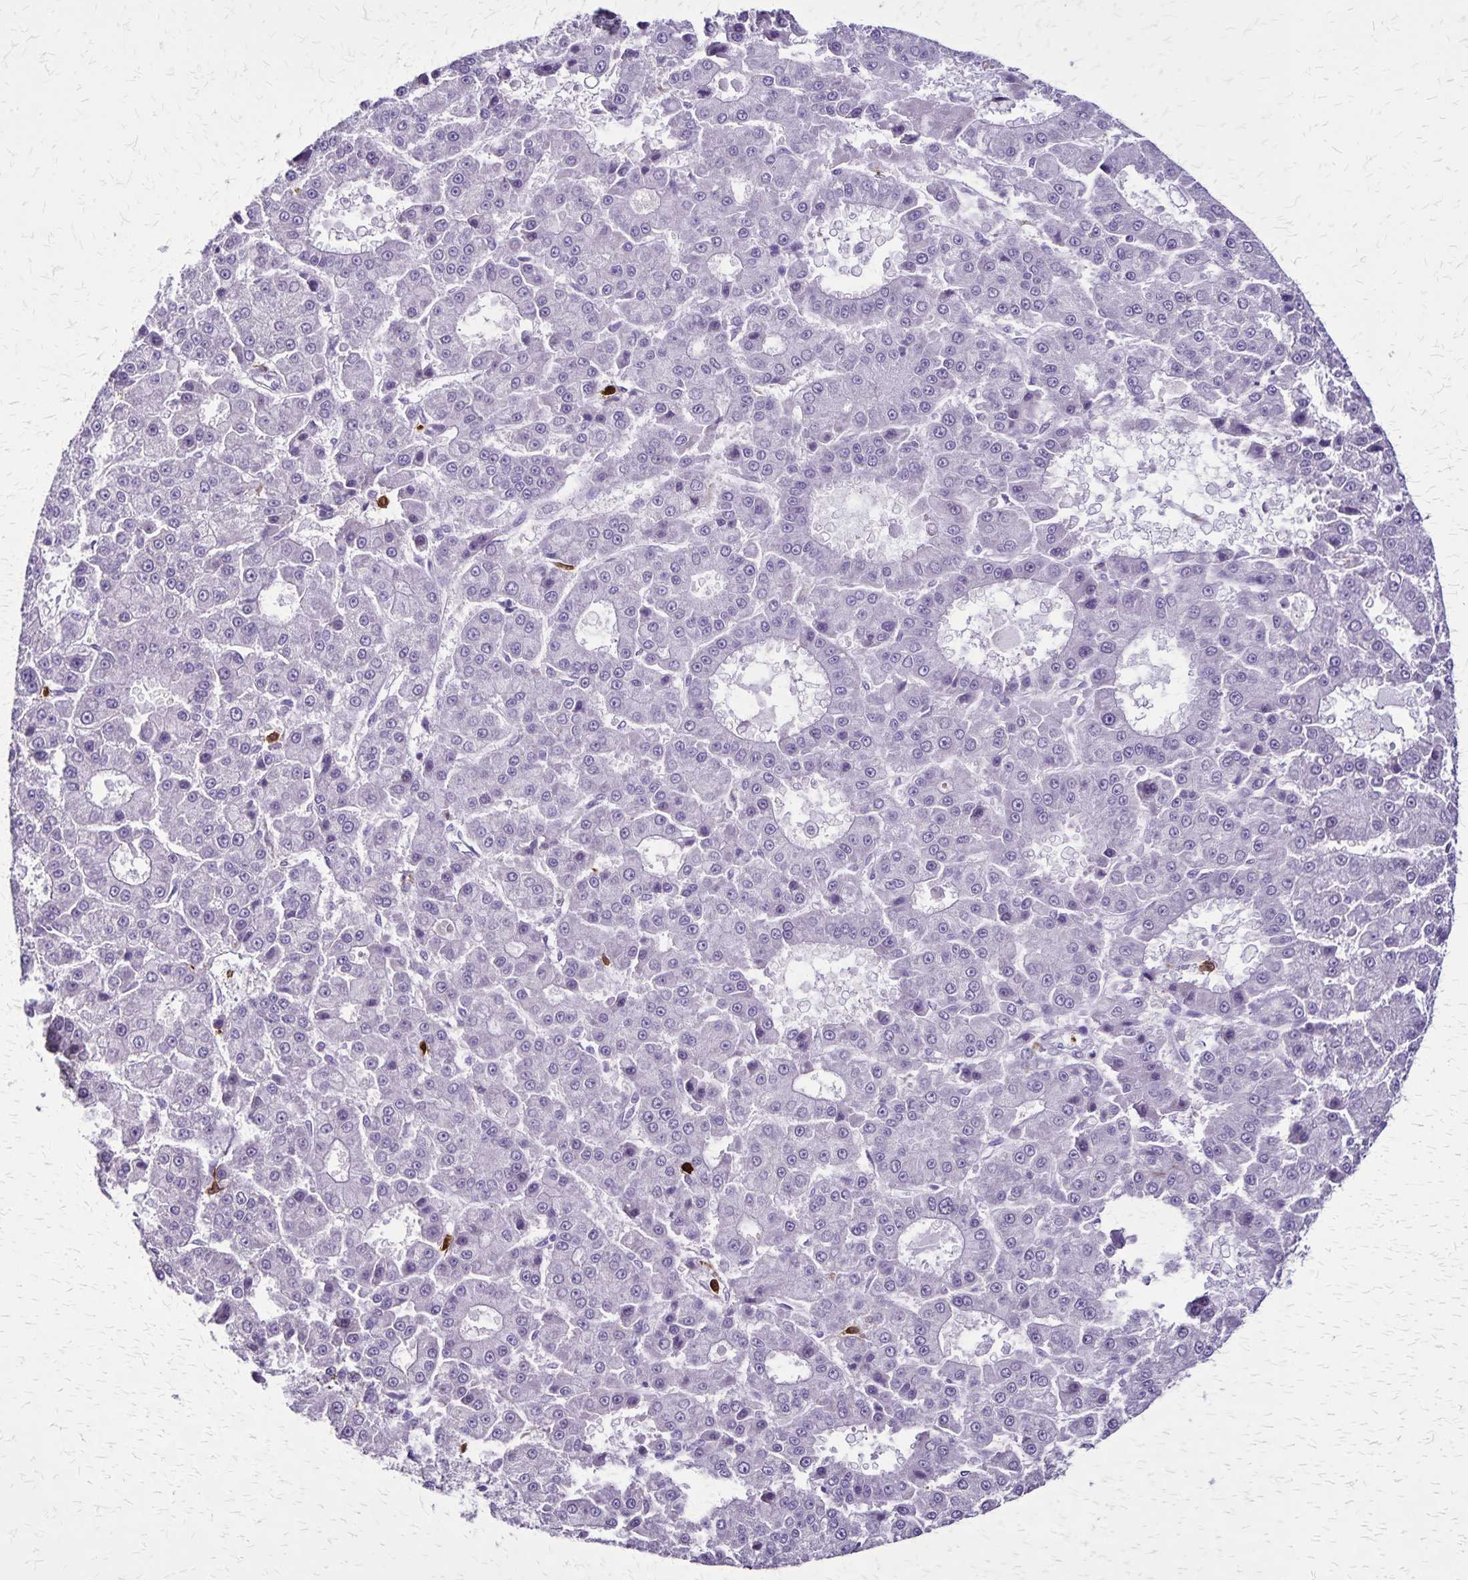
{"staining": {"intensity": "negative", "quantity": "none", "location": "none"}, "tissue": "liver cancer", "cell_type": "Tumor cells", "image_type": "cancer", "snomed": [{"axis": "morphology", "description": "Carcinoma, Hepatocellular, NOS"}, {"axis": "topography", "description": "Liver"}], "caption": "Tumor cells show no significant positivity in liver cancer.", "gene": "ULBP3", "patient": {"sex": "male", "age": 70}}